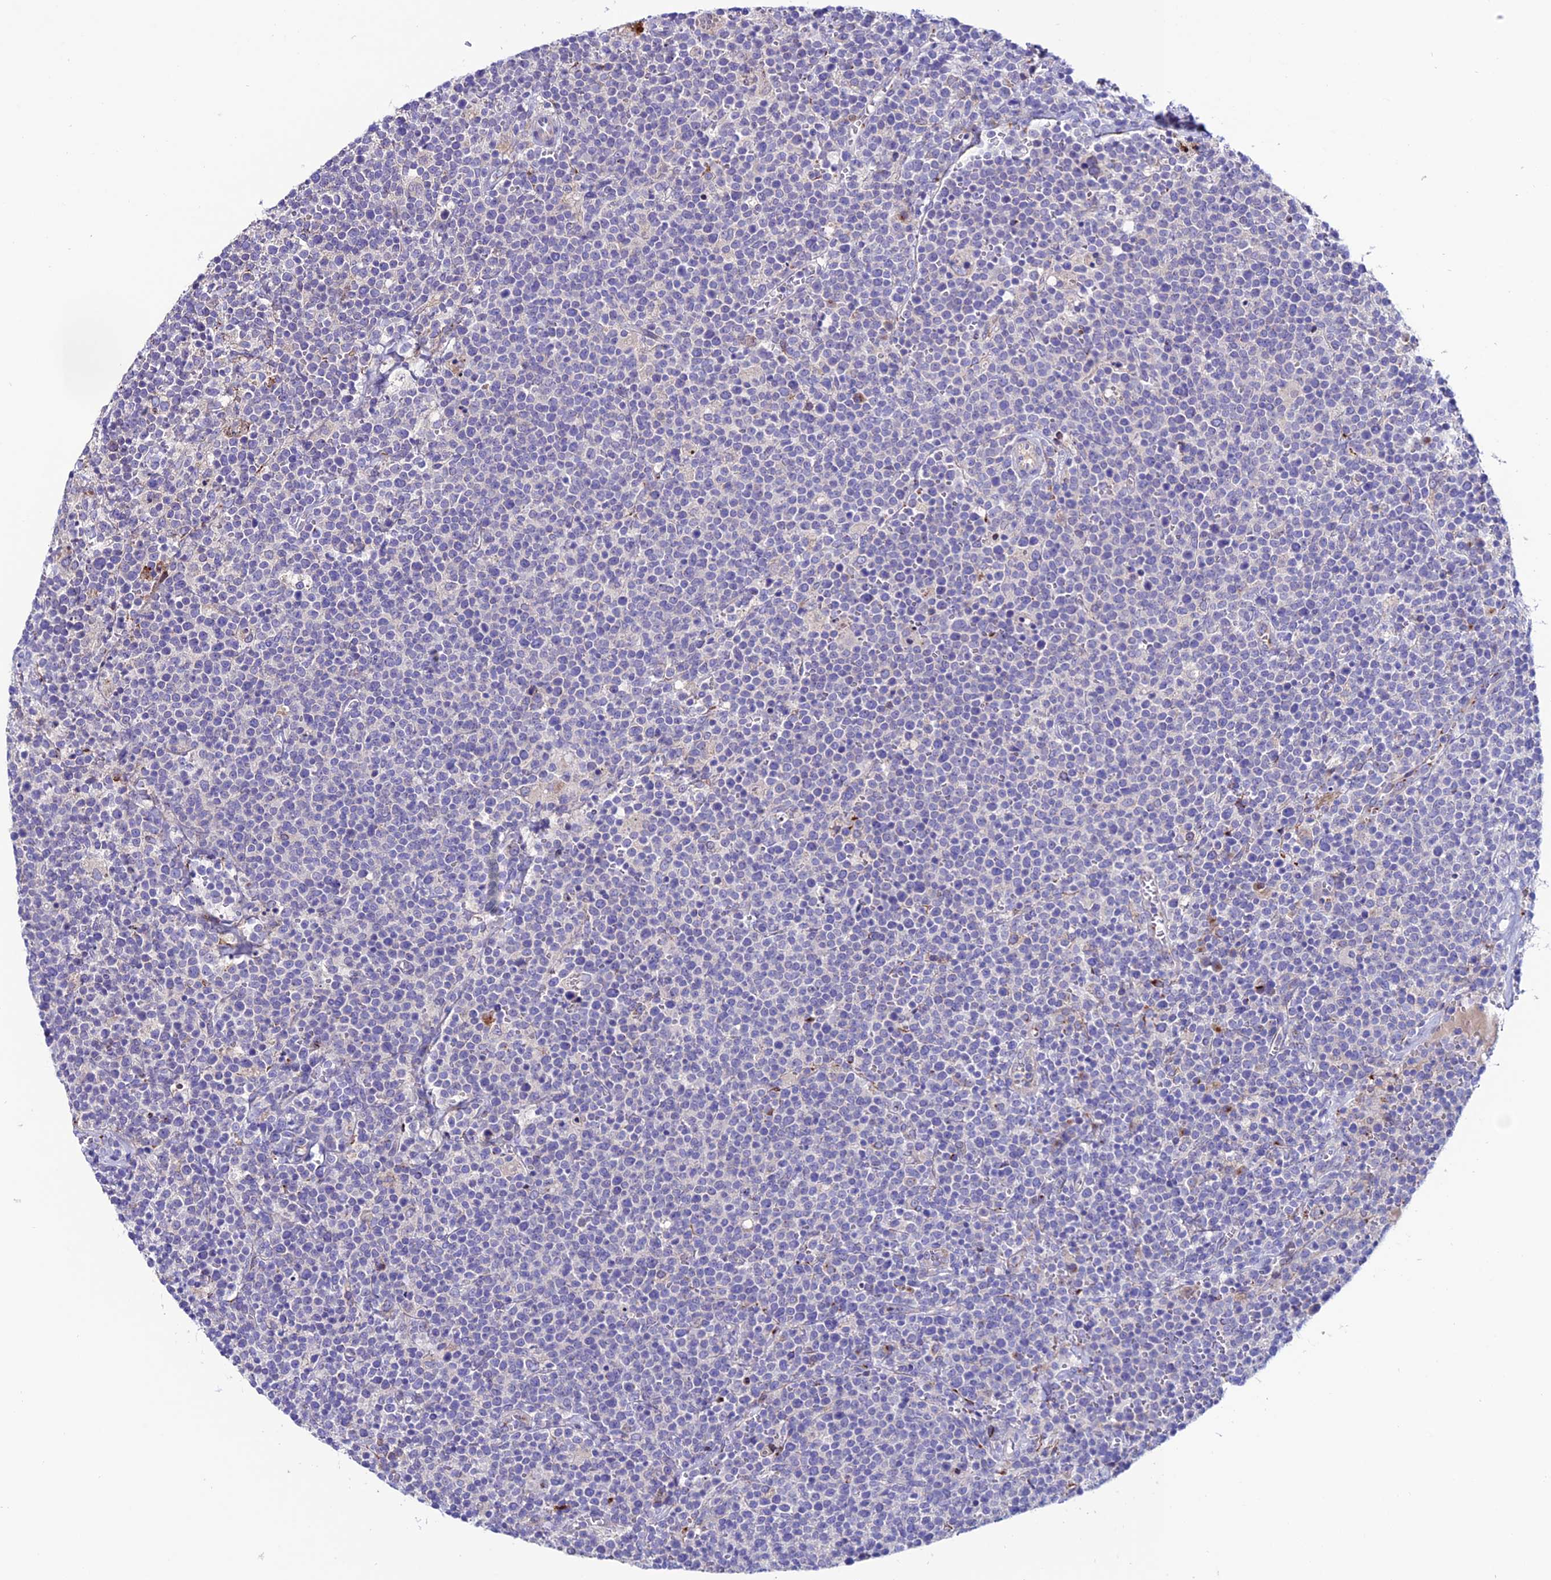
{"staining": {"intensity": "negative", "quantity": "none", "location": "none"}, "tissue": "lymphoma", "cell_type": "Tumor cells", "image_type": "cancer", "snomed": [{"axis": "morphology", "description": "Malignant lymphoma, non-Hodgkin's type, High grade"}, {"axis": "topography", "description": "Lymph node"}], "caption": "This is a image of IHC staining of malignant lymphoma, non-Hodgkin's type (high-grade), which shows no positivity in tumor cells.", "gene": "OR51Q1", "patient": {"sex": "male", "age": 61}}